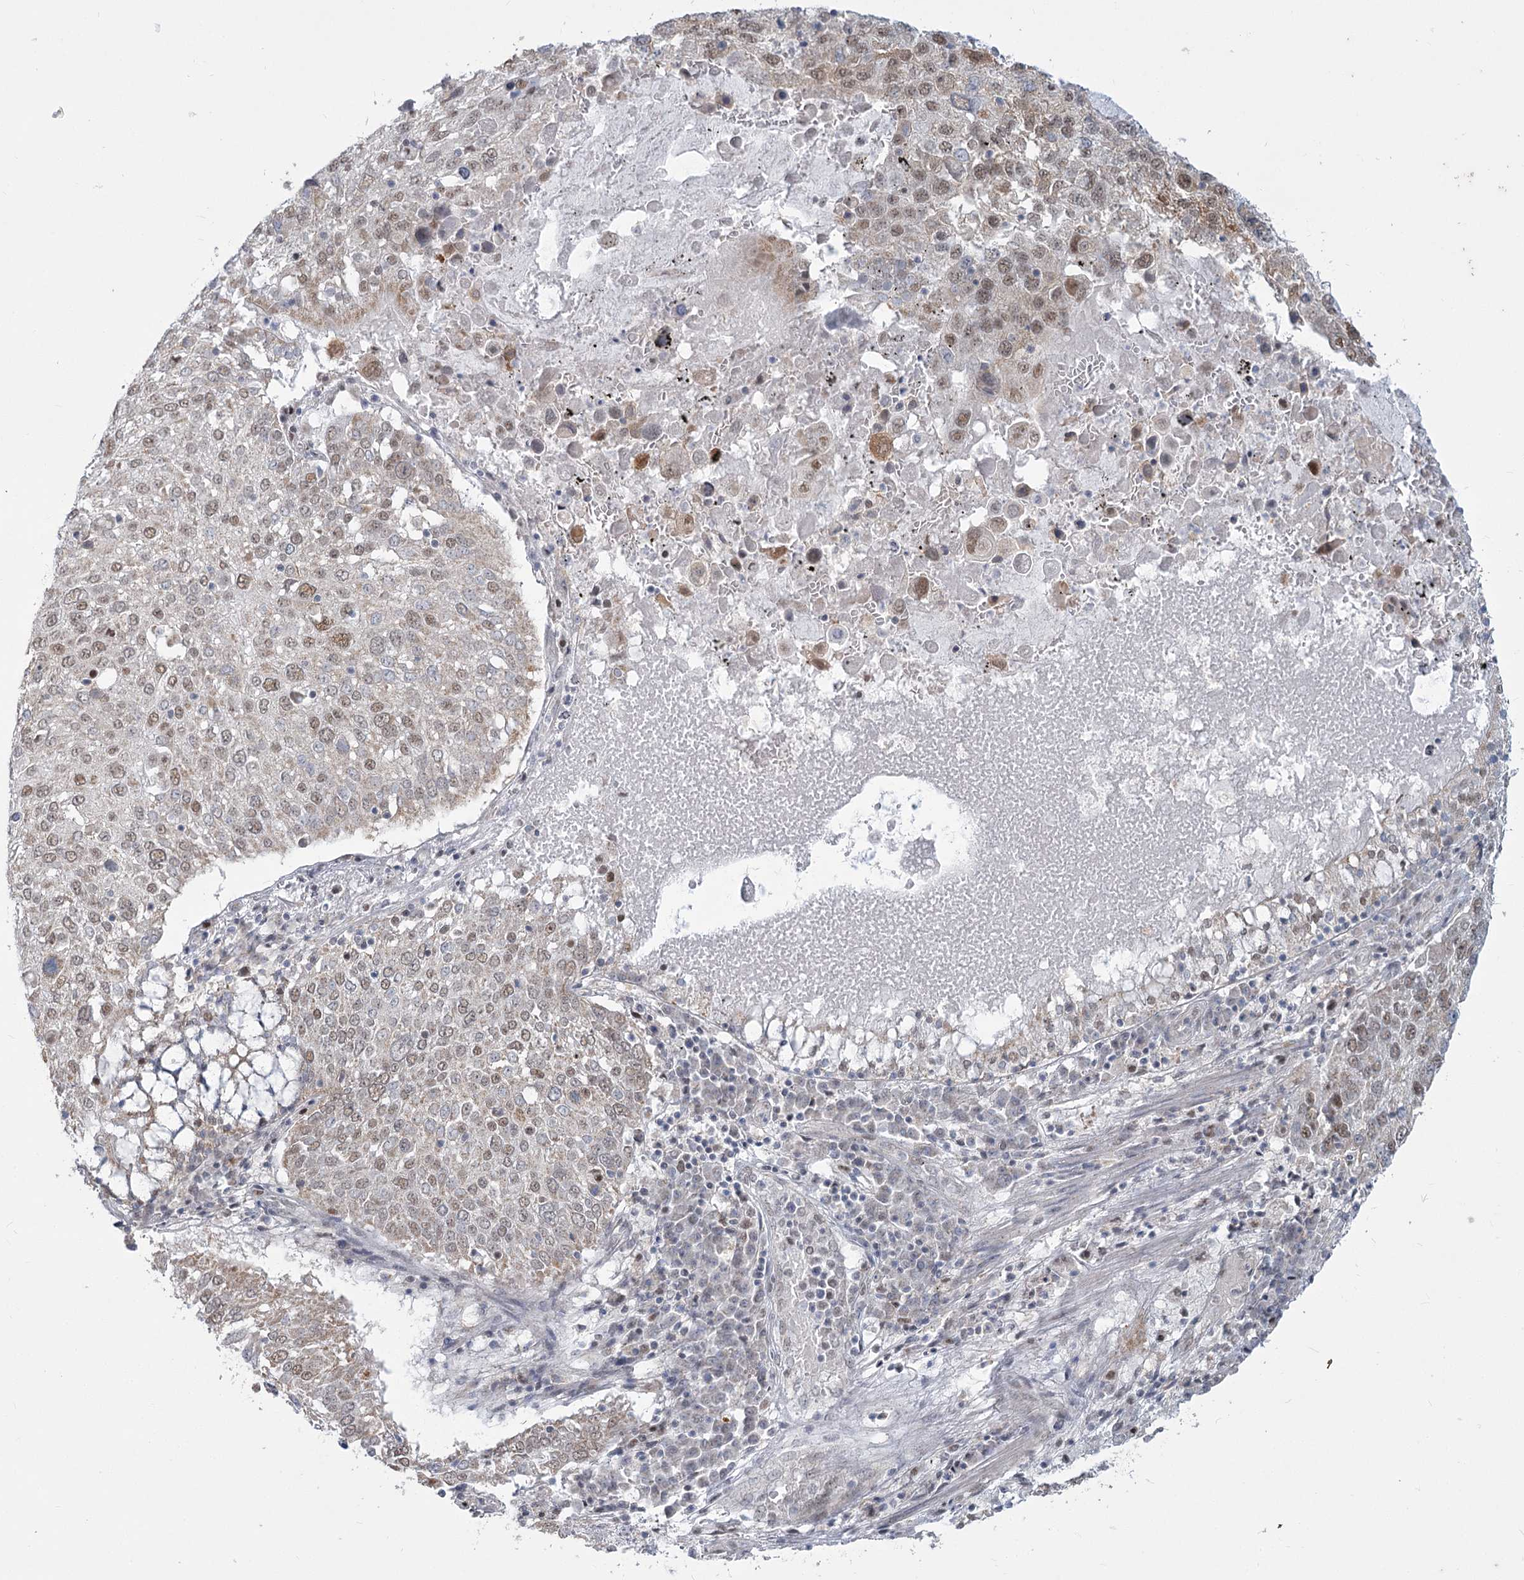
{"staining": {"intensity": "moderate", "quantity": "<25%", "location": "nuclear"}, "tissue": "lung cancer", "cell_type": "Tumor cells", "image_type": "cancer", "snomed": [{"axis": "morphology", "description": "Squamous cell carcinoma, NOS"}, {"axis": "topography", "description": "Lung"}], "caption": "Human lung cancer stained for a protein (brown) shows moderate nuclear positive expression in approximately <25% of tumor cells.", "gene": "MTG1", "patient": {"sex": "male", "age": 65}}